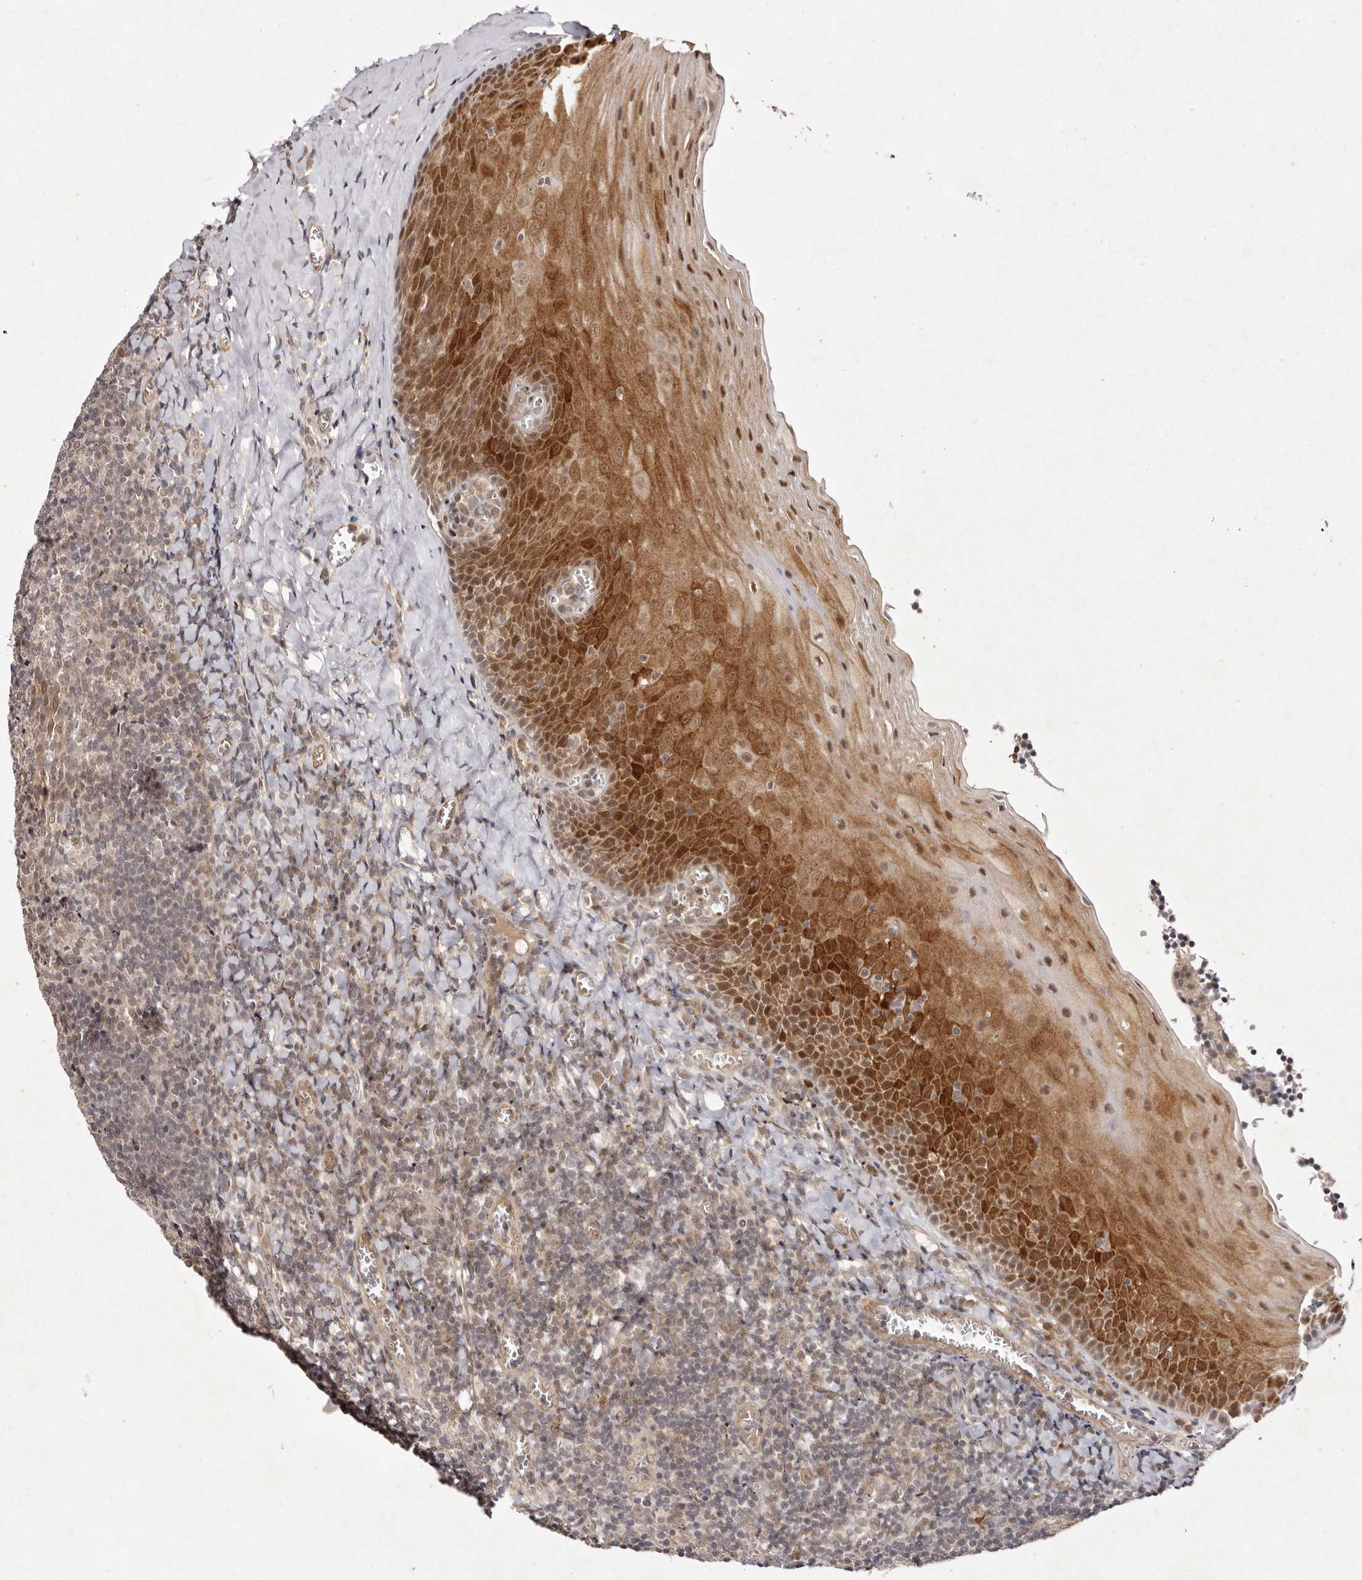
{"staining": {"intensity": "weak", "quantity": "<25%", "location": "cytoplasmic/membranous"}, "tissue": "tonsil", "cell_type": "Germinal center cells", "image_type": "normal", "snomed": [{"axis": "morphology", "description": "Normal tissue, NOS"}, {"axis": "topography", "description": "Tonsil"}], "caption": "Immunohistochemistry (IHC) photomicrograph of normal tonsil: tonsil stained with DAB exhibits no significant protein staining in germinal center cells. (DAB immunohistochemistry (IHC) visualized using brightfield microscopy, high magnification).", "gene": "BUD31", "patient": {"sex": "male", "age": 27}}